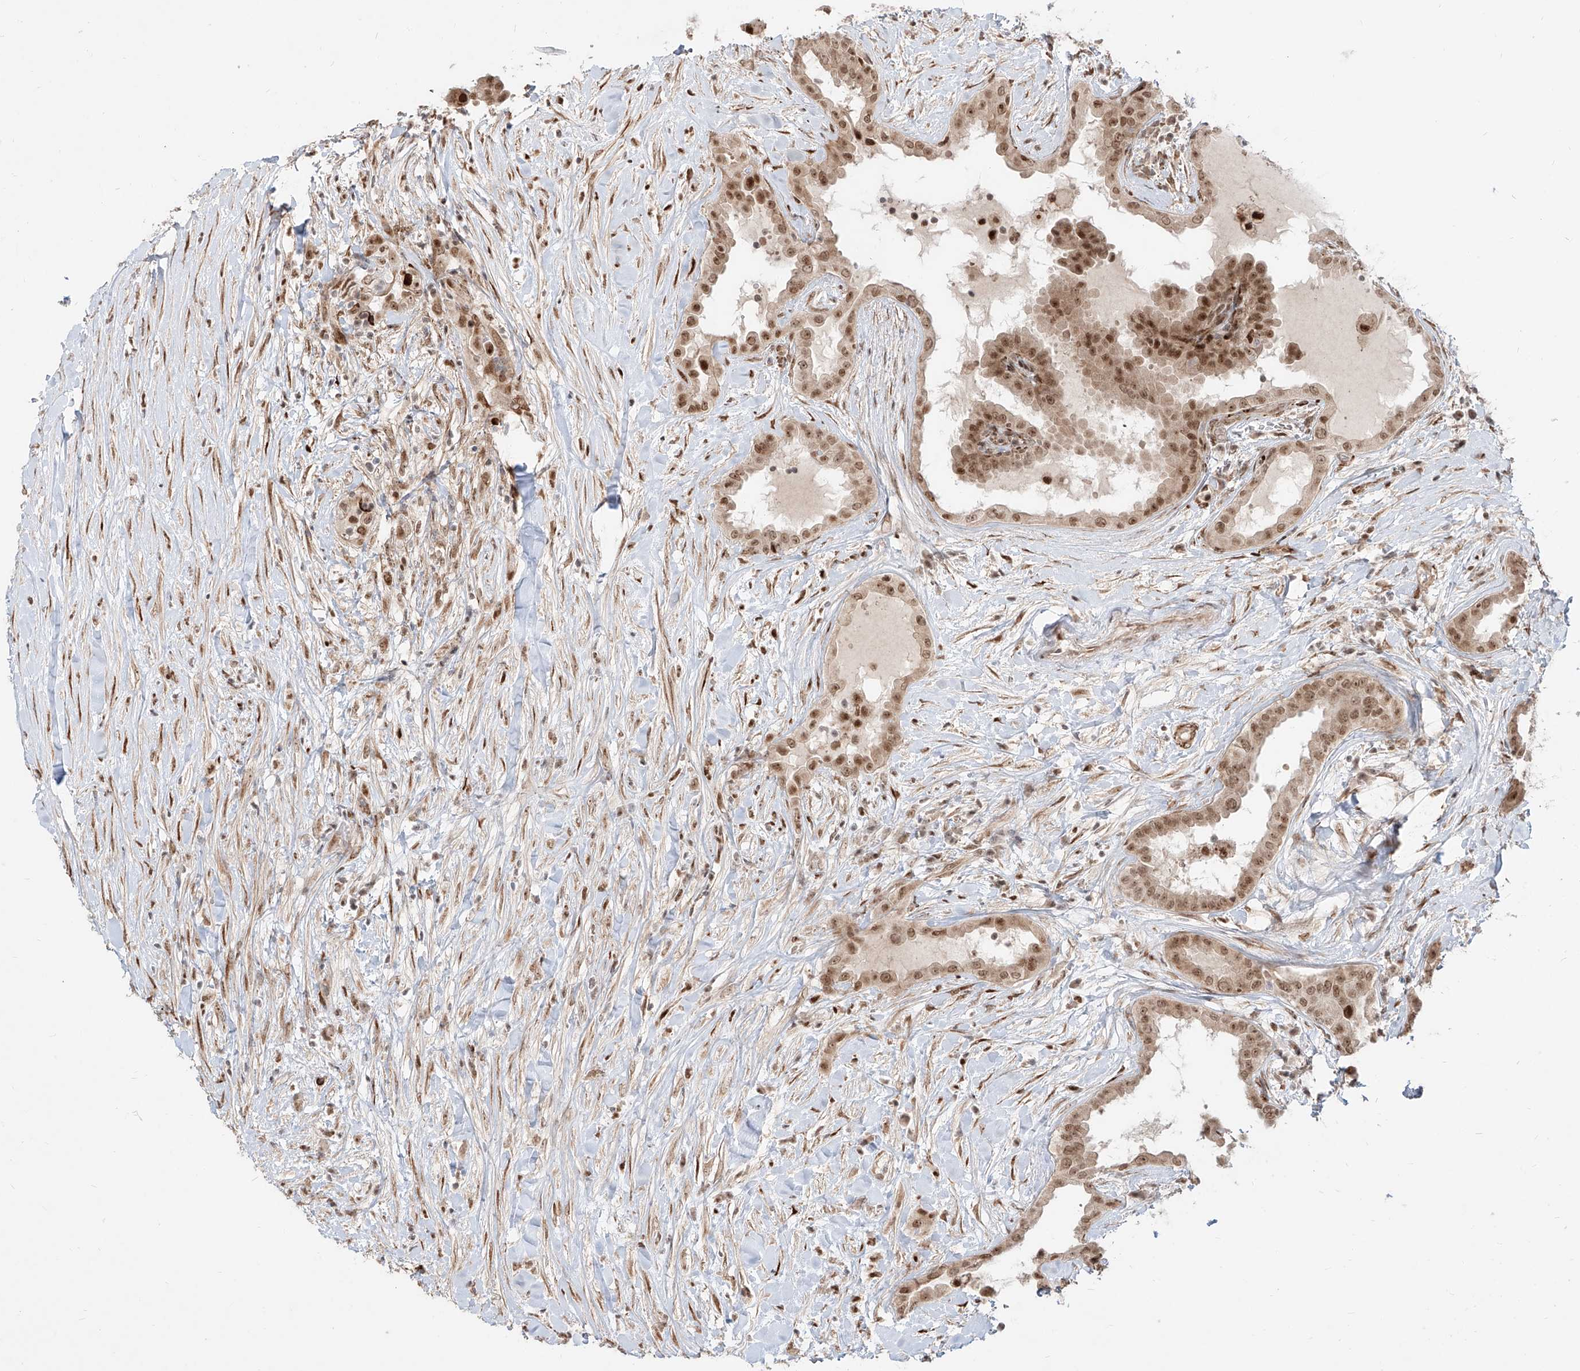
{"staining": {"intensity": "moderate", "quantity": ">75%", "location": "nuclear"}, "tissue": "thyroid cancer", "cell_type": "Tumor cells", "image_type": "cancer", "snomed": [{"axis": "morphology", "description": "Papillary adenocarcinoma, NOS"}, {"axis": "topography", "description": "Thyroid gland"}], "caption": "Brown immunohistochemical staining in thyroid cancer displays moderate nuclear positivity in approximately >75% of tumor cells. The staining was performed using DAB, with brown indicating positive protein expression. Nuclei are stained blue with hematoxylin.", "gene": "ZNF710", "patient": {"sex": "male", "age": 33}}